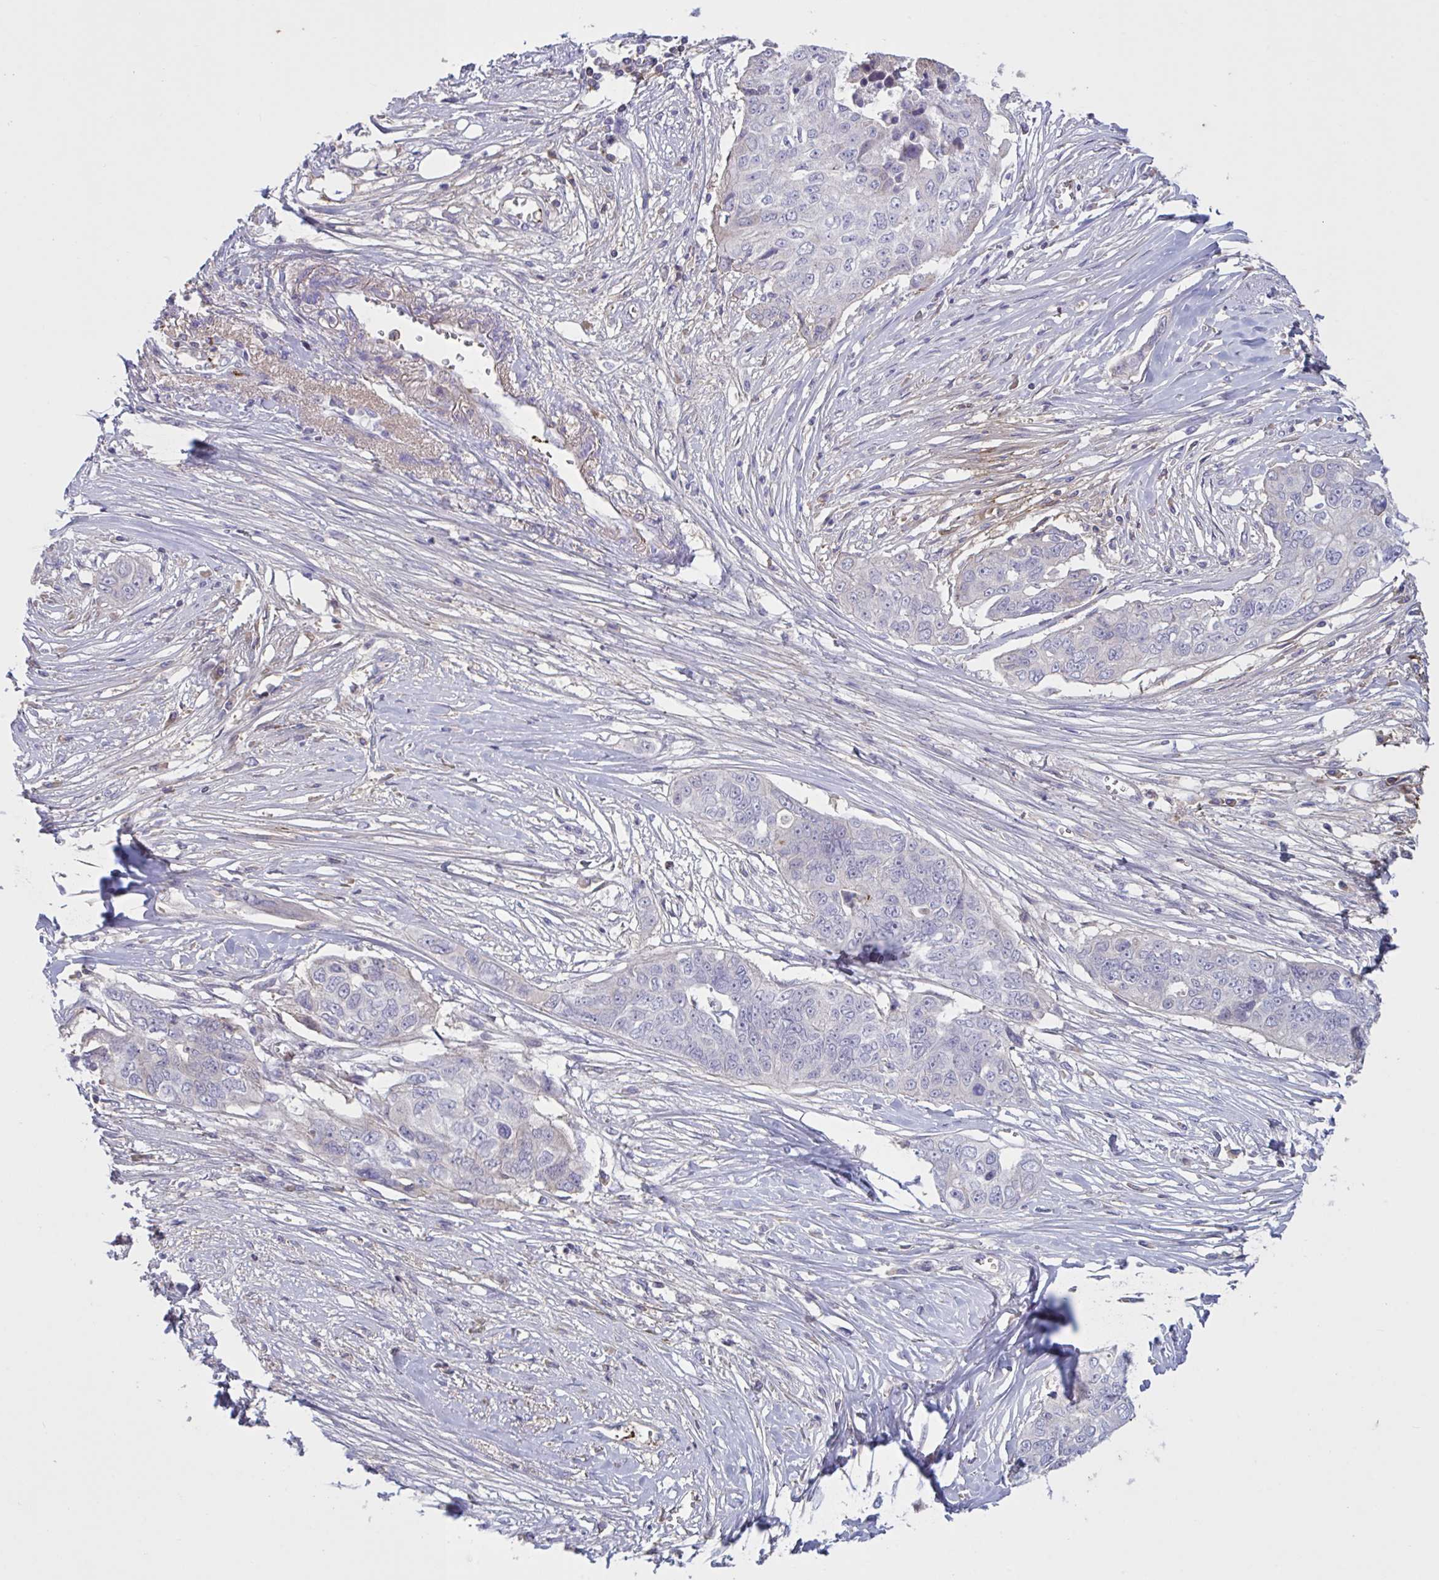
{"staining": {"intensity": "negative", "quantity": "none", "location": "none"}, "tissue": "ovarian cancer", "cell_type": "Tumor cells", "image_type": "cancer", "snomed": [{"axis": "morphology", "description": "Carcinoma, endometroid"}, {"axis": "topography", "description": "Ovary"}], "caption": "This is an immunohistochemistry micrograph of human ovarian endometroid carcinoma. There is no expression in tumor cells.", "gene": "IL1R1", "patient": {"sex": "female", "age": 70}}